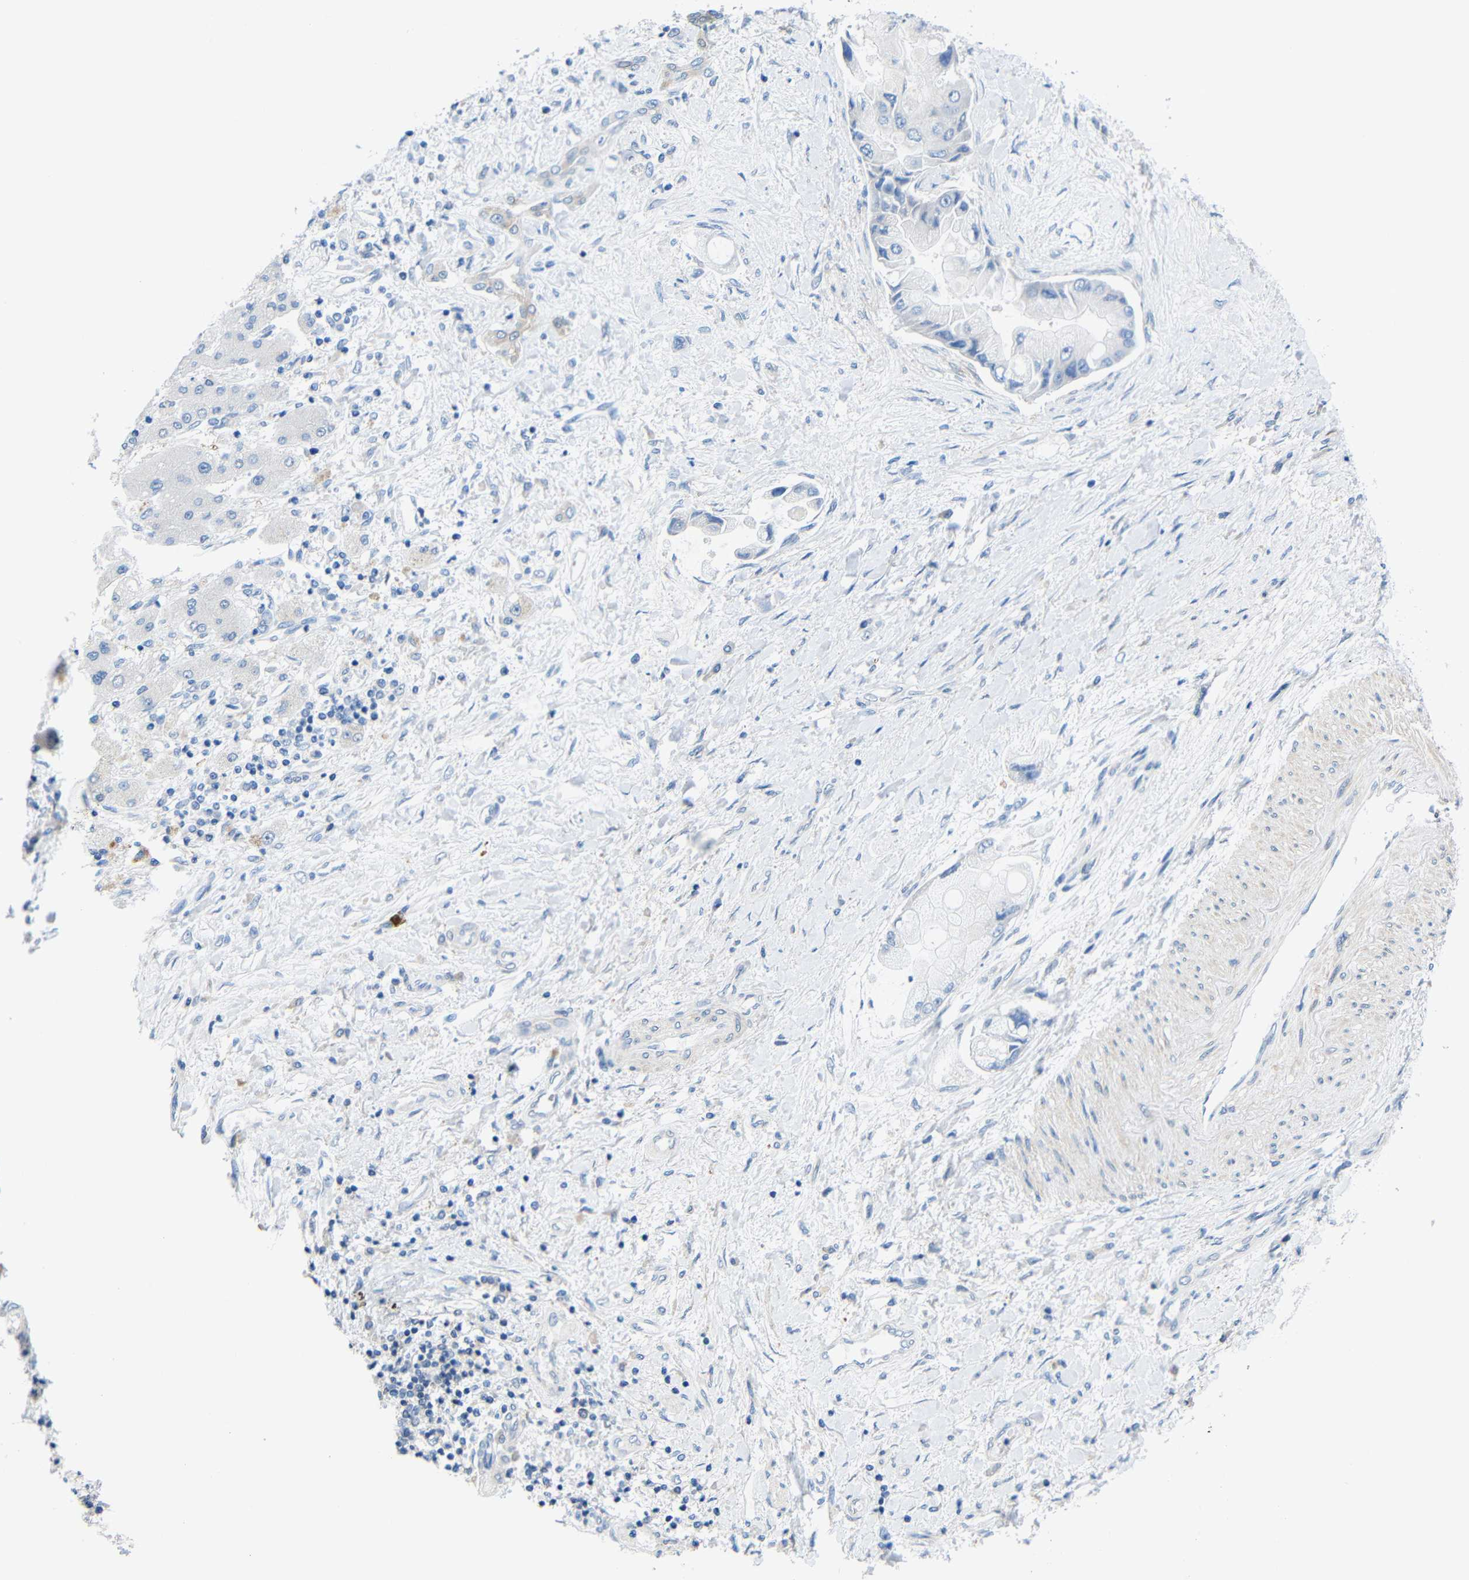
{"staining": {"intensity": "negative", "quantity": "none", "location": "none"}, "tissue": "liver cancer", "cell_type": "Tumor cells", "image_type": "cancer", "snomed": [{"axis": "morphology", "description": "Cholangiocarcinoma"}, {"axis": "topography", "description": "Liver"}], "caption": "A micrograph of human cholangiocarcinoma (liver) is negative for staining in tumor cells.", "gene": "NEGR1", "patient": {"sex": "male", "age": 50}}